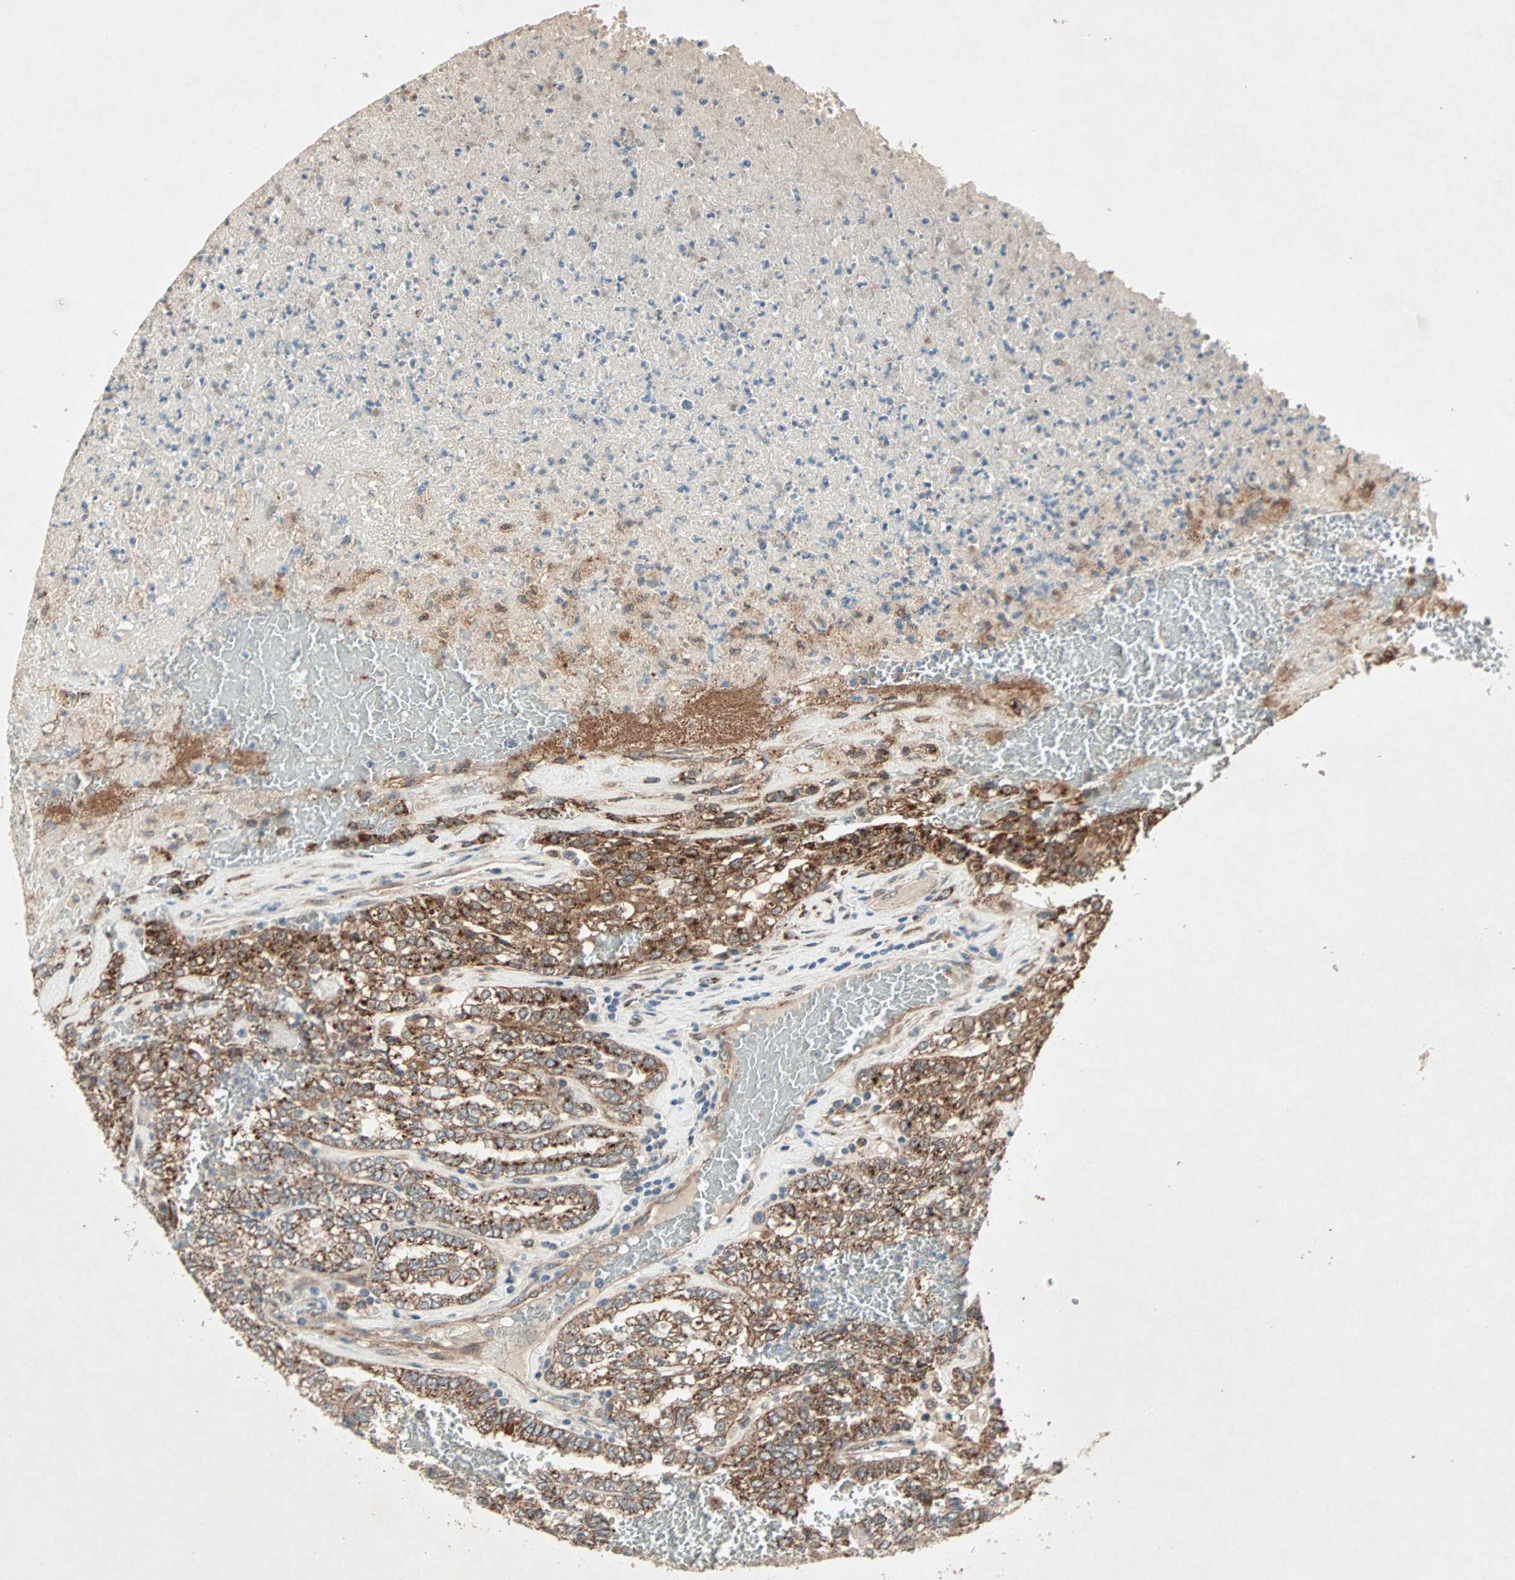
{"staining": {"intensity": "moderate", "quantity": "25%-75%", "location": "cytoplasmic/membranous"}, "tissue": "renal cancer", "cell_type": "Tumor cells", "image_type": "cancer", "snomed": [{"axis": "morphology", "description": "Inflammation, NOS"}, {"axis": "morphology", "description": "Adenocarcinoma, NOS"}, {"axis": "topography", "description": "Kidney"}], "caption": "Brown immunohistochemical staining in human adenocarcinoma (renal) reveals moderate cytoplasmic/membranous staining in about 25%-75% of tumor cells.", "gene": "SDSL", "patient": {"sex": "male", "age": 68}}